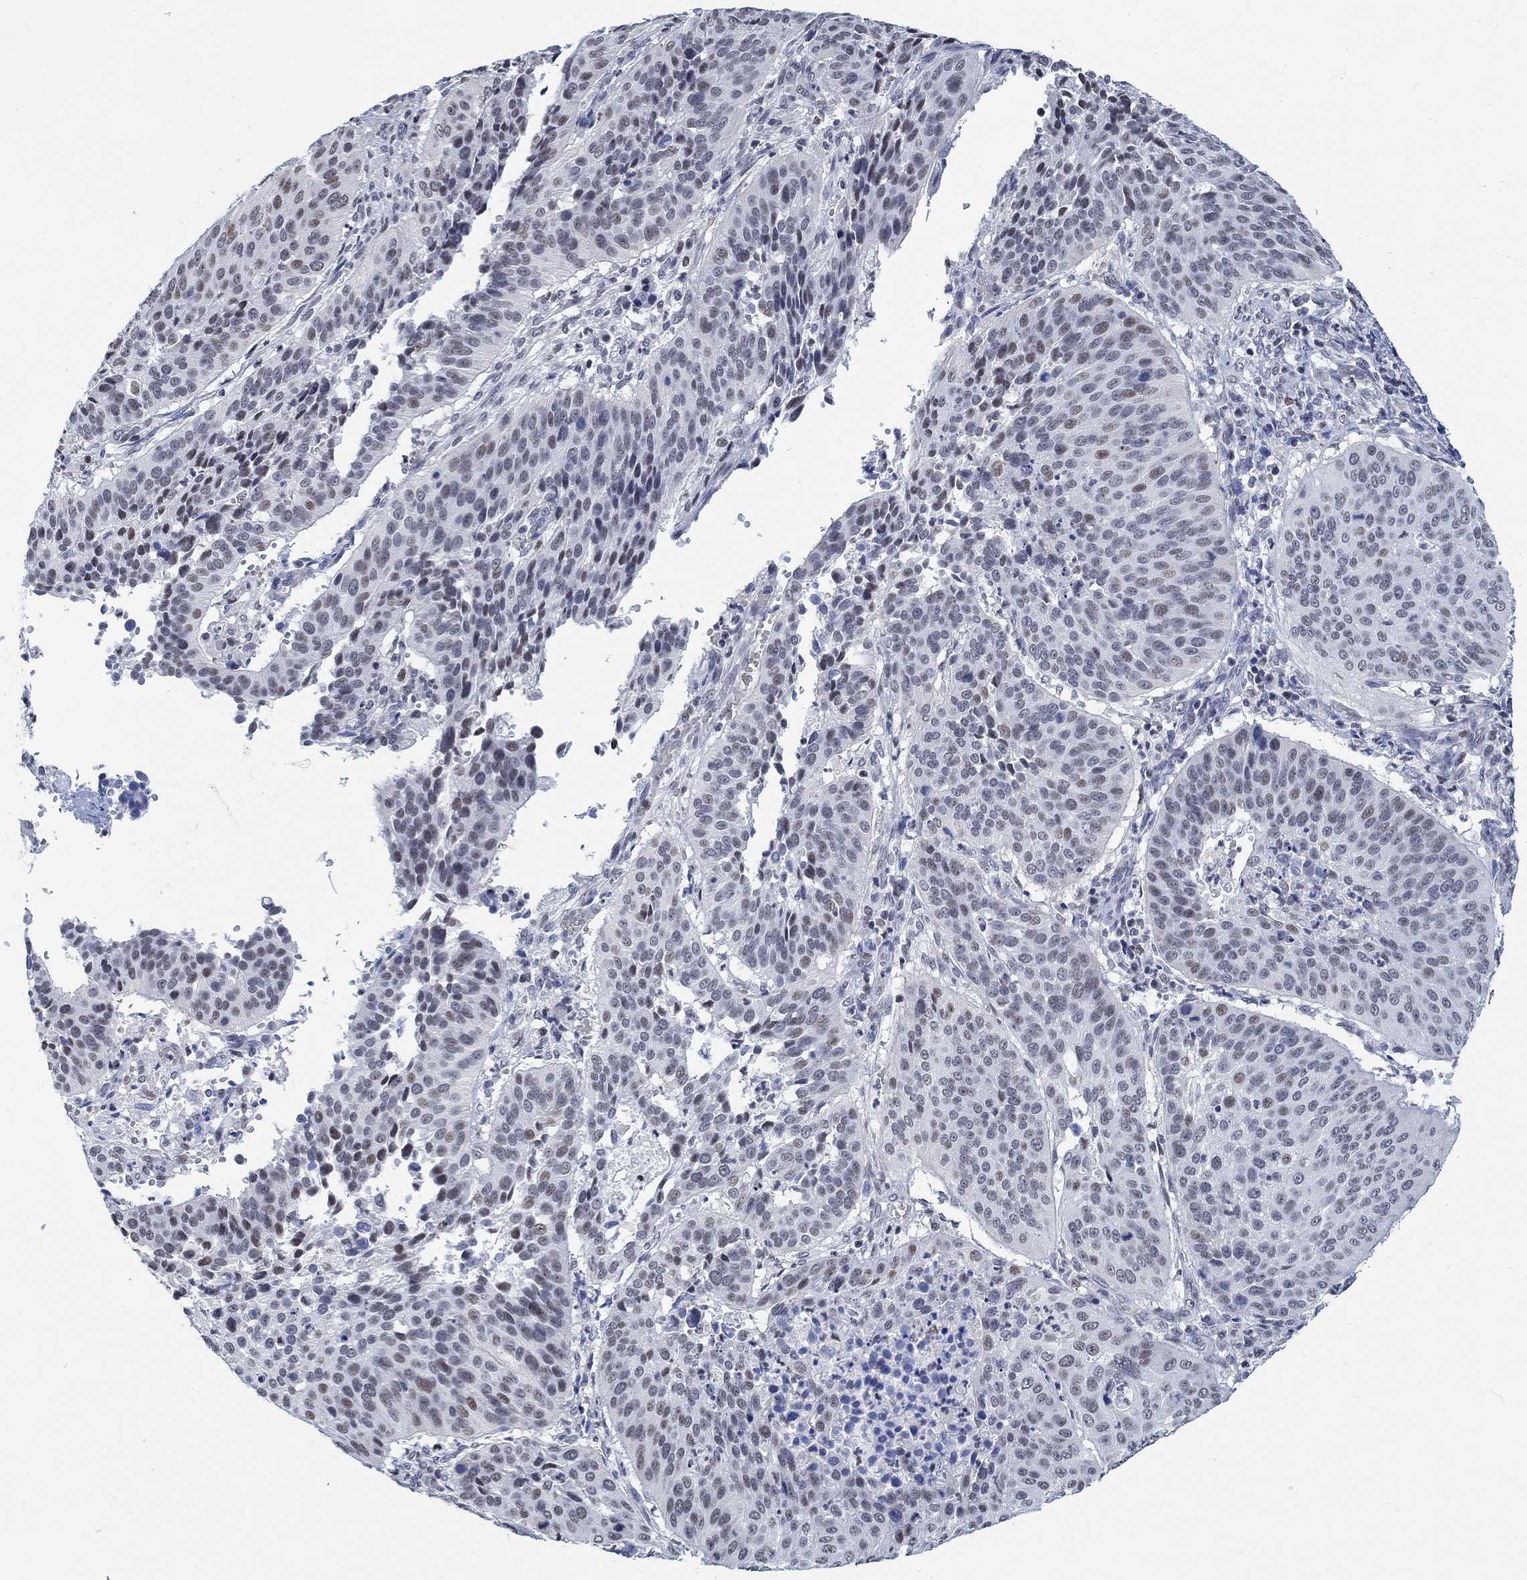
{"staining": {"intensity": "weak", "quantity": "<25%", "location": "nuclear"}, "tissue": "cervical cancer", "cell_type": "Tumor cells", "image_type": "cancer", "snomed": [{"axis": "morphology", "description": "Normal tissue, NOS"}, {"axis": "morphology", "description": "Squamous cell carcinoma, NOS"}, {"axis": "topography", "description": "Cervix"}], "caption": "This is a image of immunohistochemistry staining of cervical cancer (squamous cell carcinoma), which shows no positivity in tumor cells.", "gene": "KCNH8", "patient": {"sex": "female", "age": 39}}